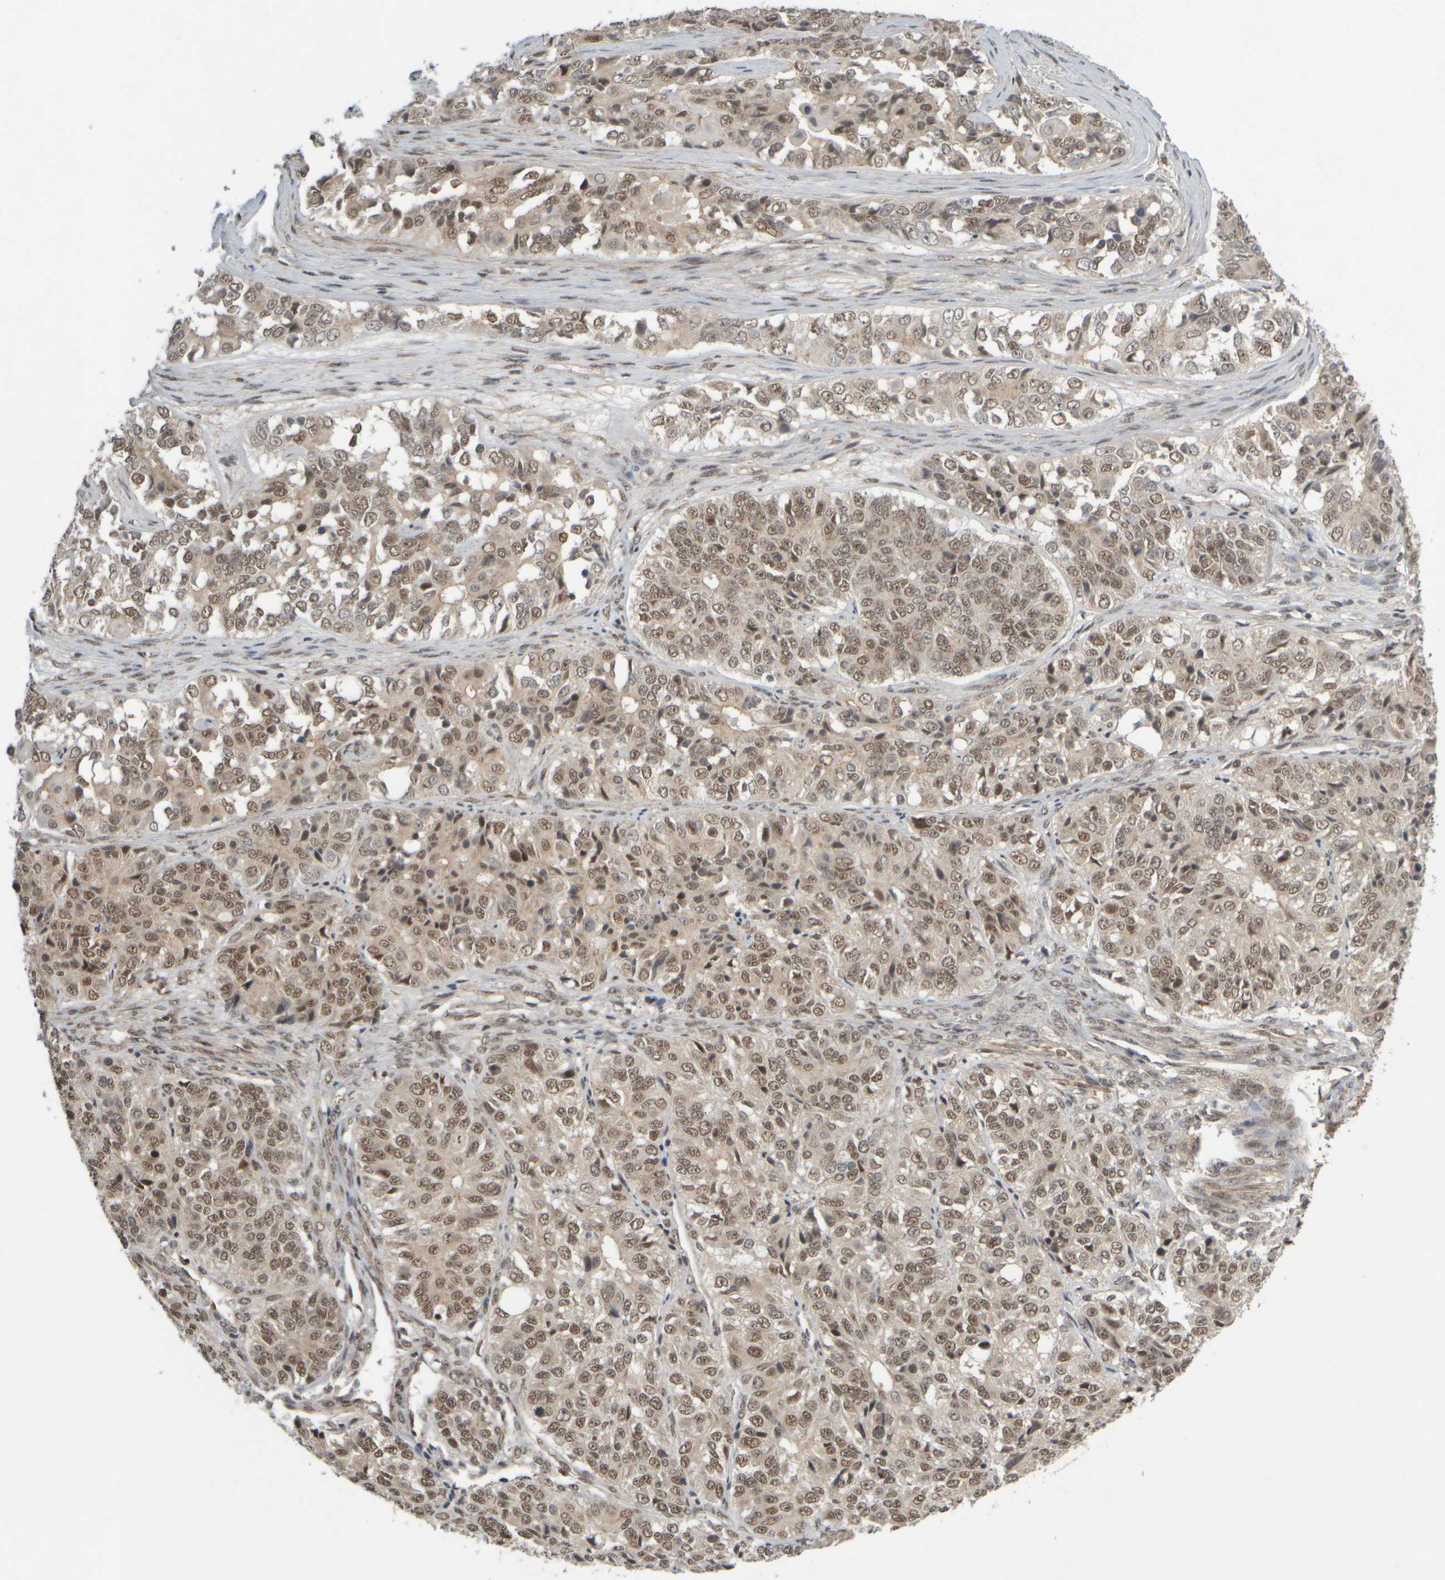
{"staining": {"intensity": "weak", "quantity": ">75%", "location": "nuclear"}, "tissue": "ovarian cancer", "cell_type": "Tumor cells", "image_type": "cancer", "snomed": [{"axis": "morphology", "description": "Carcinoma, endometroid"}, {"axis": "topography", "description": "Ovary"}], "caption": "Human ovarian cancer (endometroid carcinoma) stained with a protein marker exhibits weak staining in tumor cells.", "gene": "SYNRG", "patient": {"sex": "female", "age": 51}}